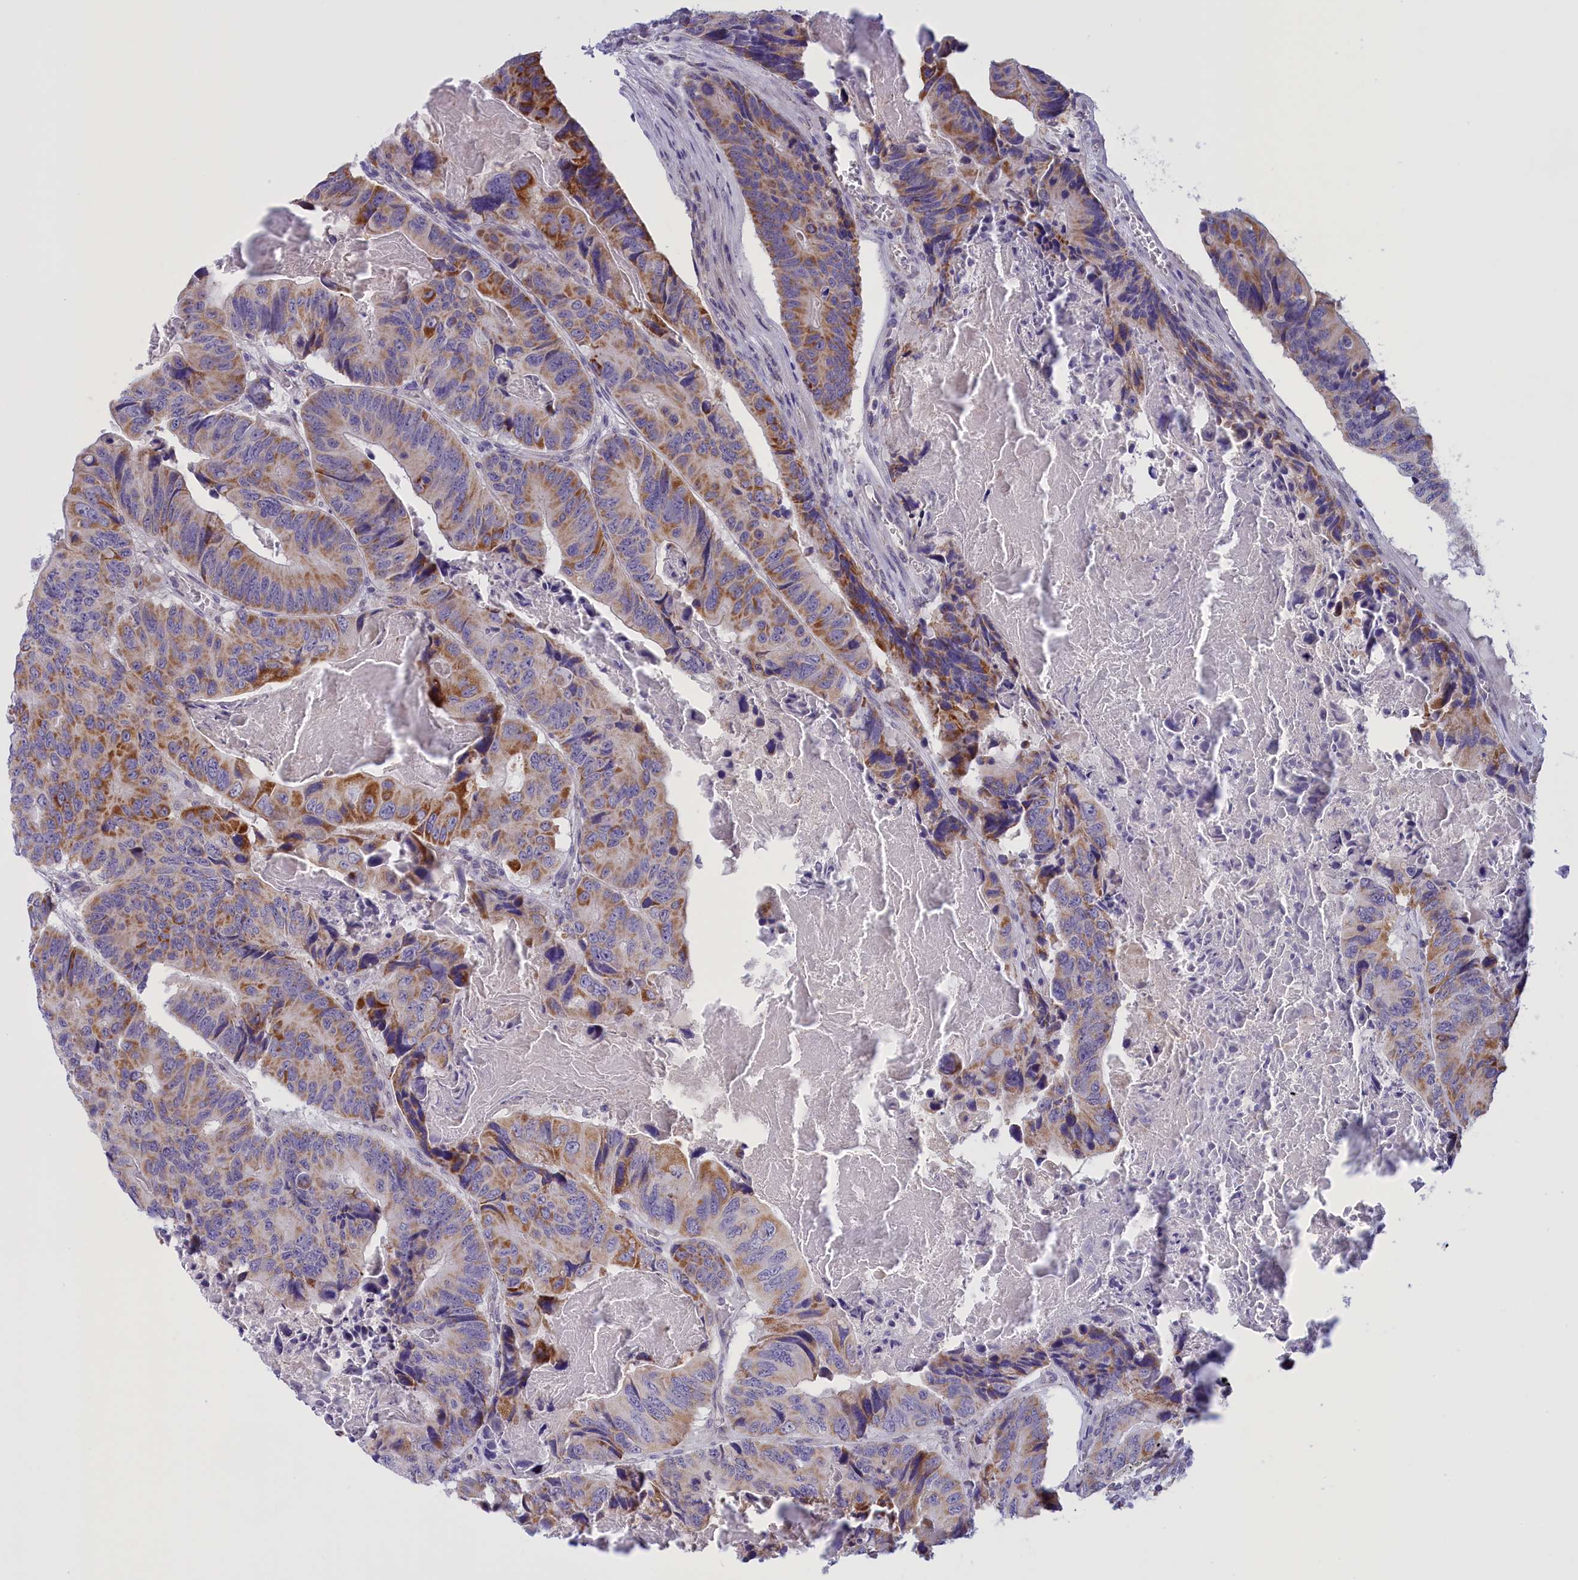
{"staining": {"intensity": "moderate", "quantity": "25%-75%", "location": "cytoplasmic/membranous"}, "tissue": "colorectal cancer", "cell_type": "Tumor cells", "image_type": "cancer", "snomed": [{"axis": "morphology", "description": "Adenocarcinoma, NOS"}, {"axis": "topography", "description": "Colon"}], "caption": "Immunohistochemistry micrograph of colorectal cancer stained for a protein (brown), which displays medium levels of moderate cytoplasmic/membranous positivity in about 25%-75% of tumor cells.", "gene": "FAM149B1", "patient": {"sex": "male", "age": 84}}